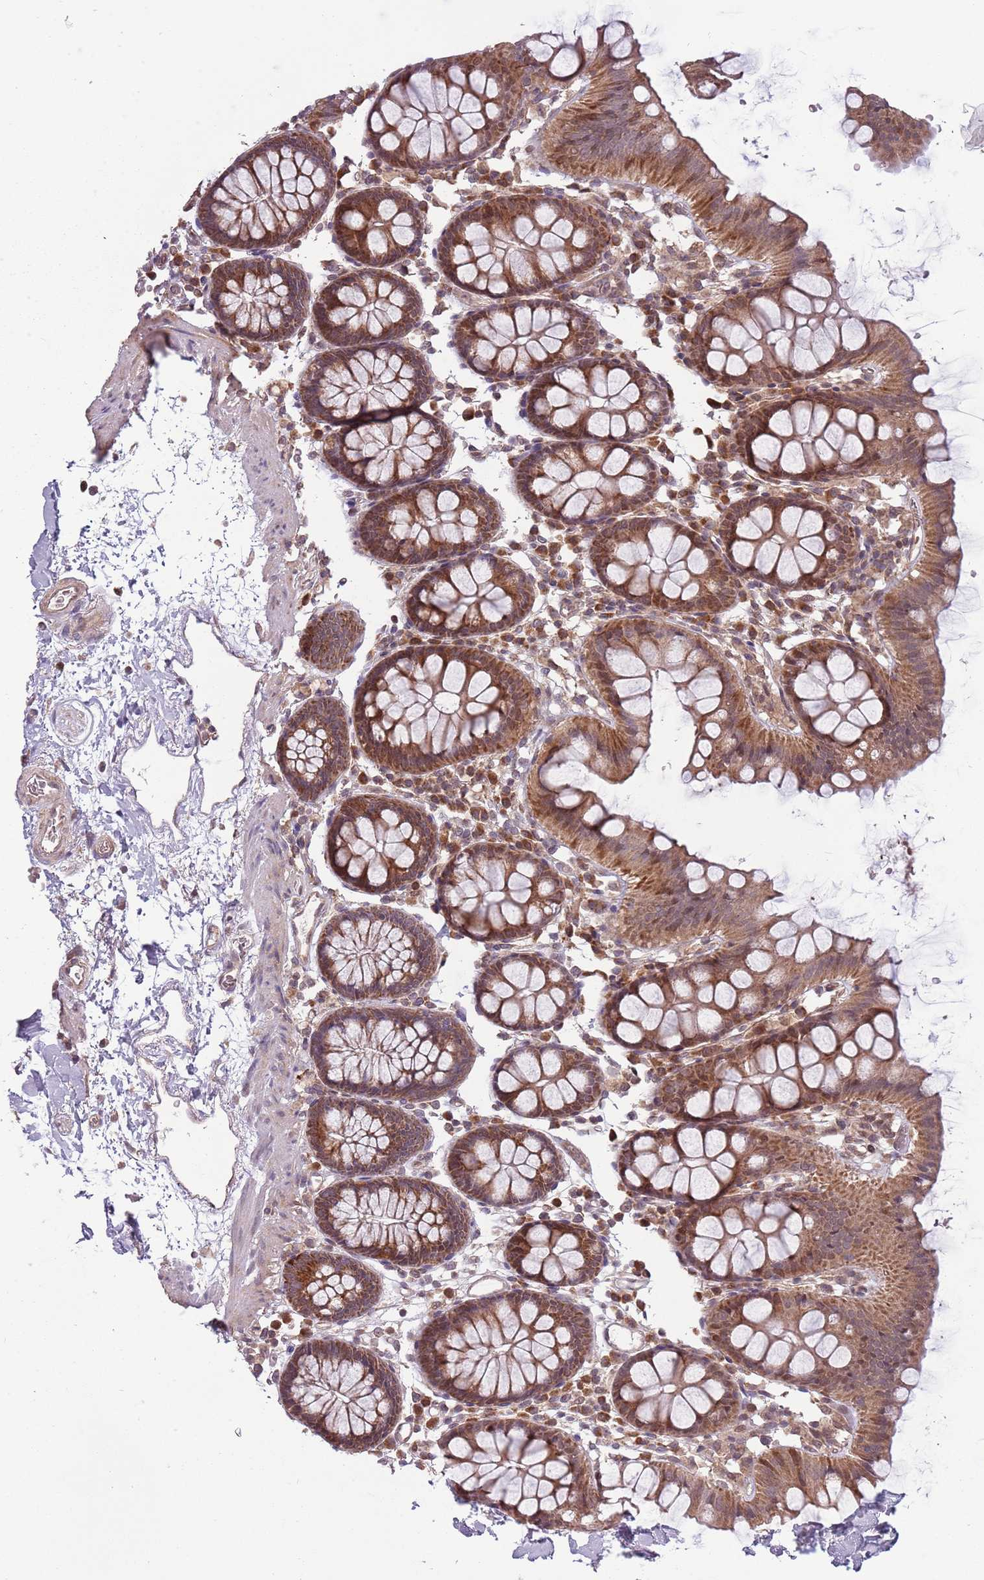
{"staining": {"intensity": "weak", "quantity": "25%-75%", "location": "cytoplasmic/membranous"}, "tissue": "colon", "cell_type": "Endothelial cells", "image_type": "normal", "snomed": [{"axis": "morphology", "description": "Normal tissue, NOS"}, {"axis": "topography", "description": "Colon"}], "caption": "Immunohistochemistry photomicrograph of normal human colon stained for a protein (brown), which demonstrates low levels of weak cytoplasmic/membranous positivity in about 25%-75% of endothelial cells.", "gene": "RNF181", "patient": {"sex": "male", "age": 75}}